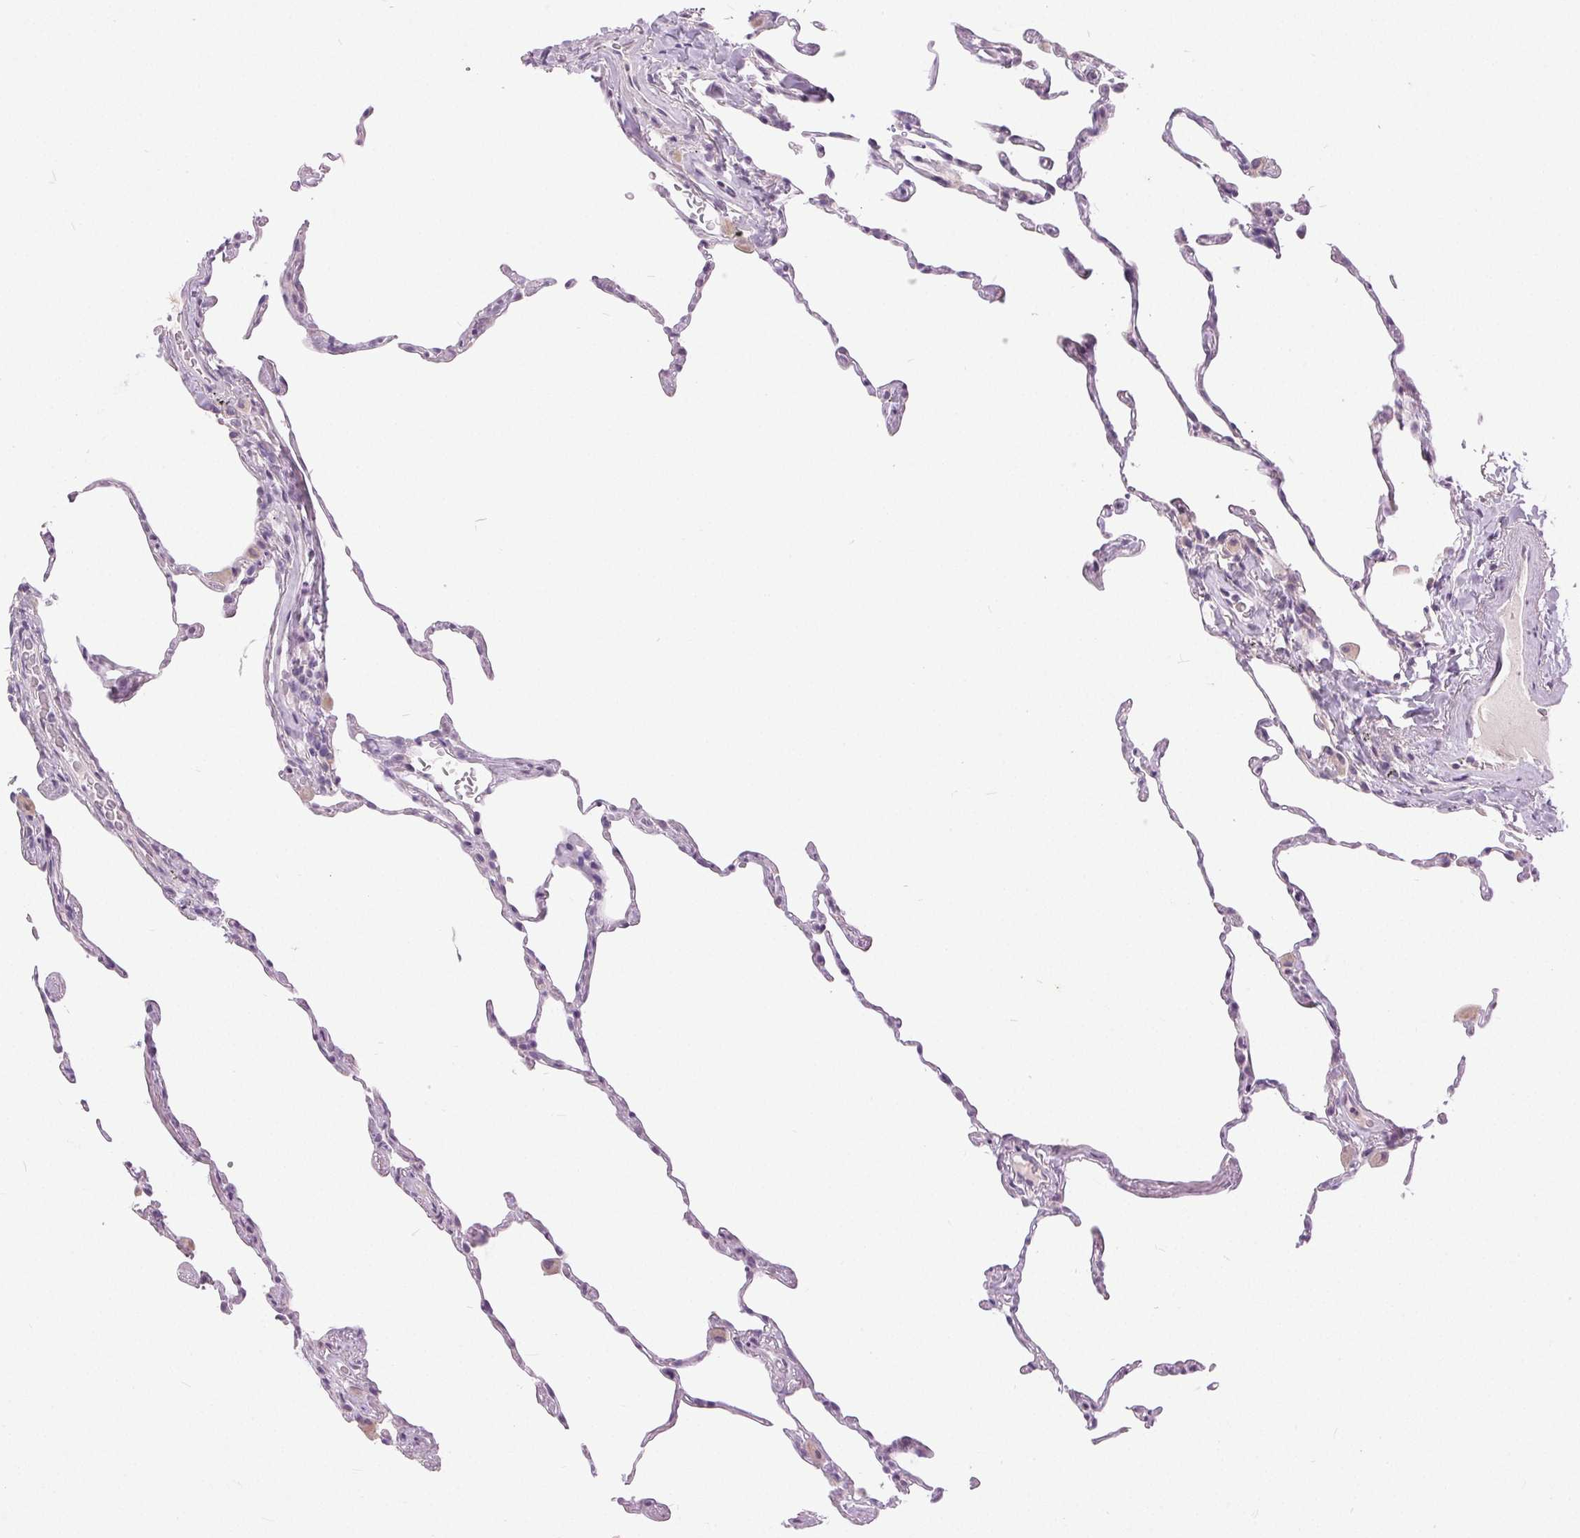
{"staining": {"intensity": "negative", "quantity": "none", "location": "none"}, "tissue": "lung", "cell_type": "Alveolar cells", "image_type": "normal", "snomed": [{"axis": "morphology", "description": "Normal tissue, NOS"}, {"axis": "topography", "description": "Lung"}], "caption": "Micrograph shows no significant protein expression in alveolar cells of normal lung.", "gene": "DSG3", "patient": {"sex": "female", "age": 57}}